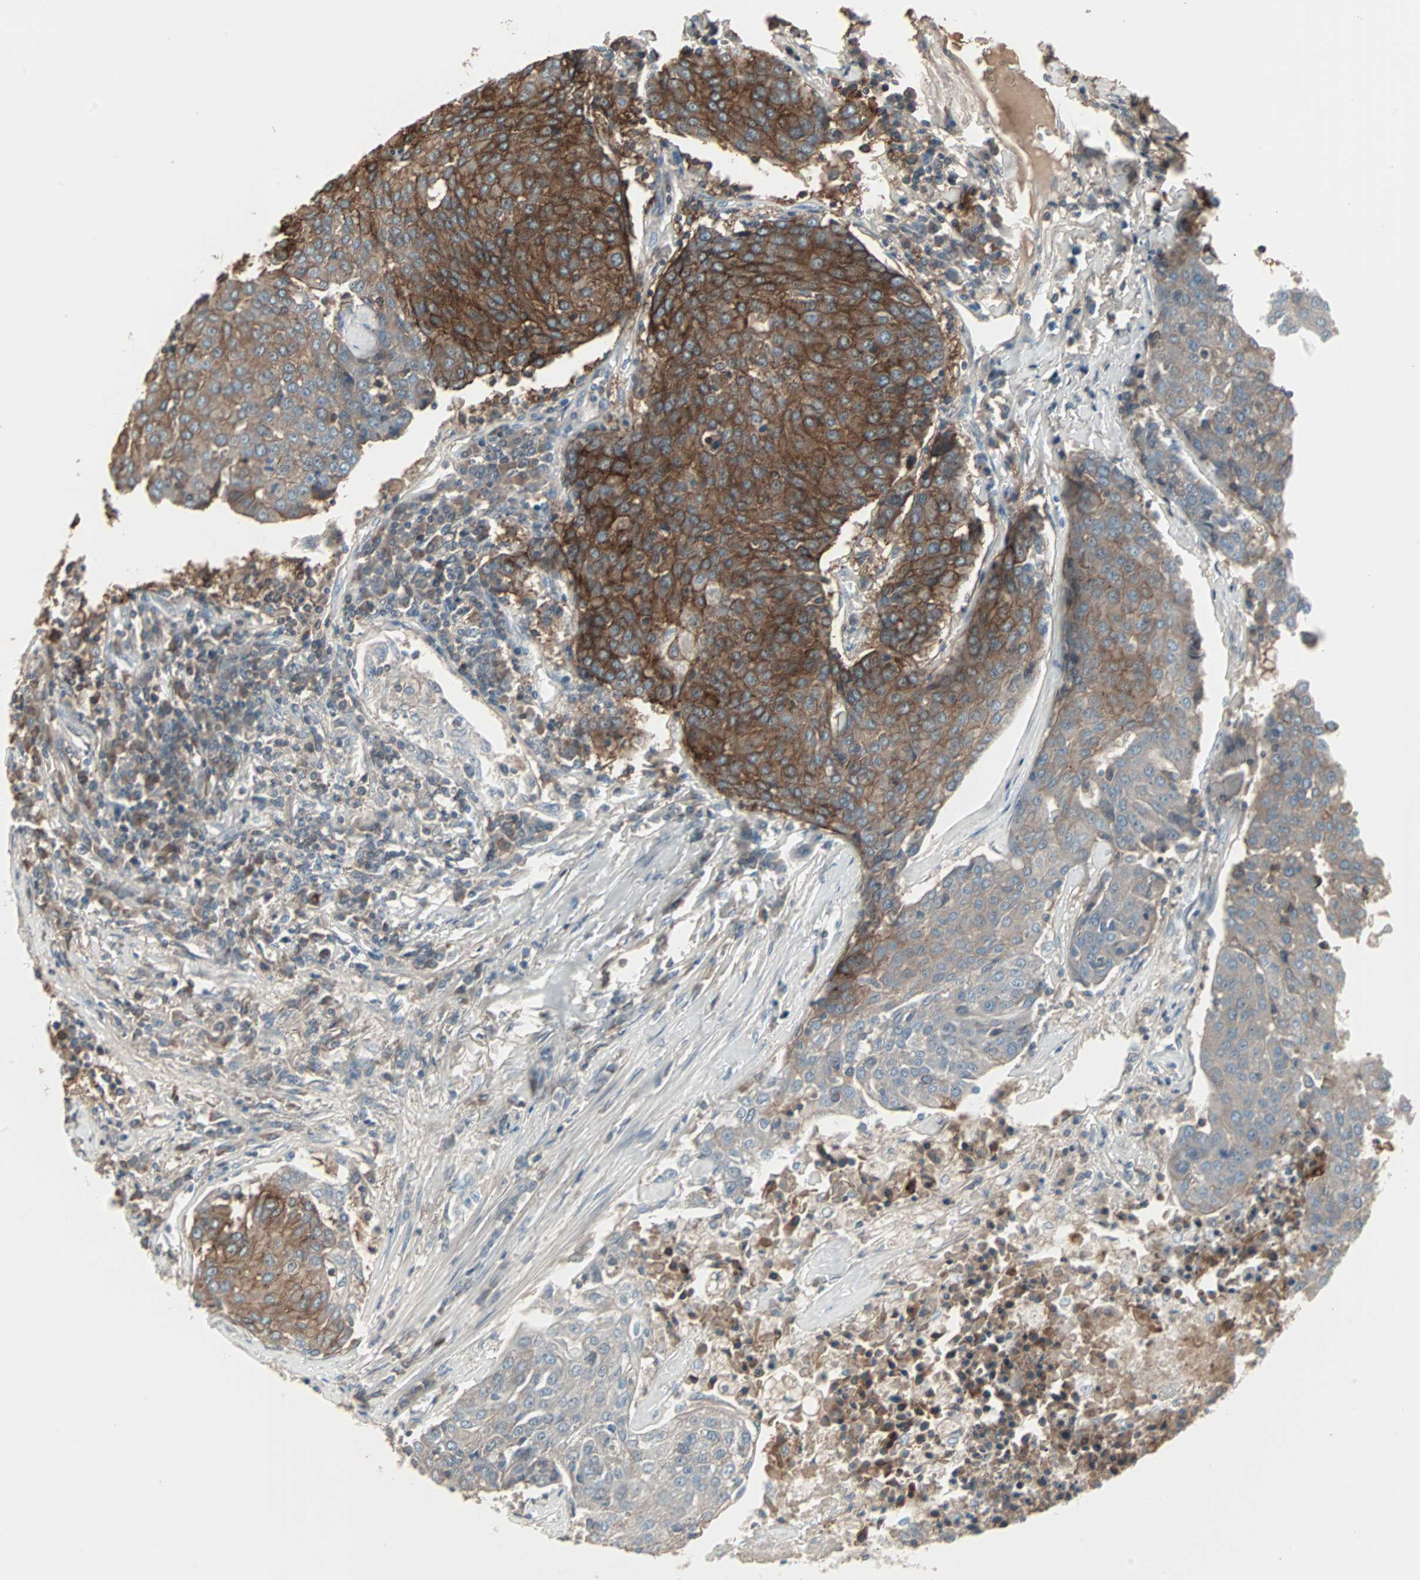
{"staining": {"intensity": "strong", "quantity": "25%-75%", "location": "cytoplasmic/membranous"}, "tissue": "urothelial cancer", "cell_type": "Tumor cells", "image_type": "cancer", "snomed": [{"axis": "morphology", "description": "Urothelial carcinoma, High grade"}, {"axis": "topography", "description": "Urinary bladder"}], "caption": "About 25%-75% of tumor cells in human urothelial cancer show strong cytoplasmic/membranous protein staining as visualized by brown immunohistochemical staining.", "gene": "ZSCAN32", "patient": {"sex": "female", "age": 85}}